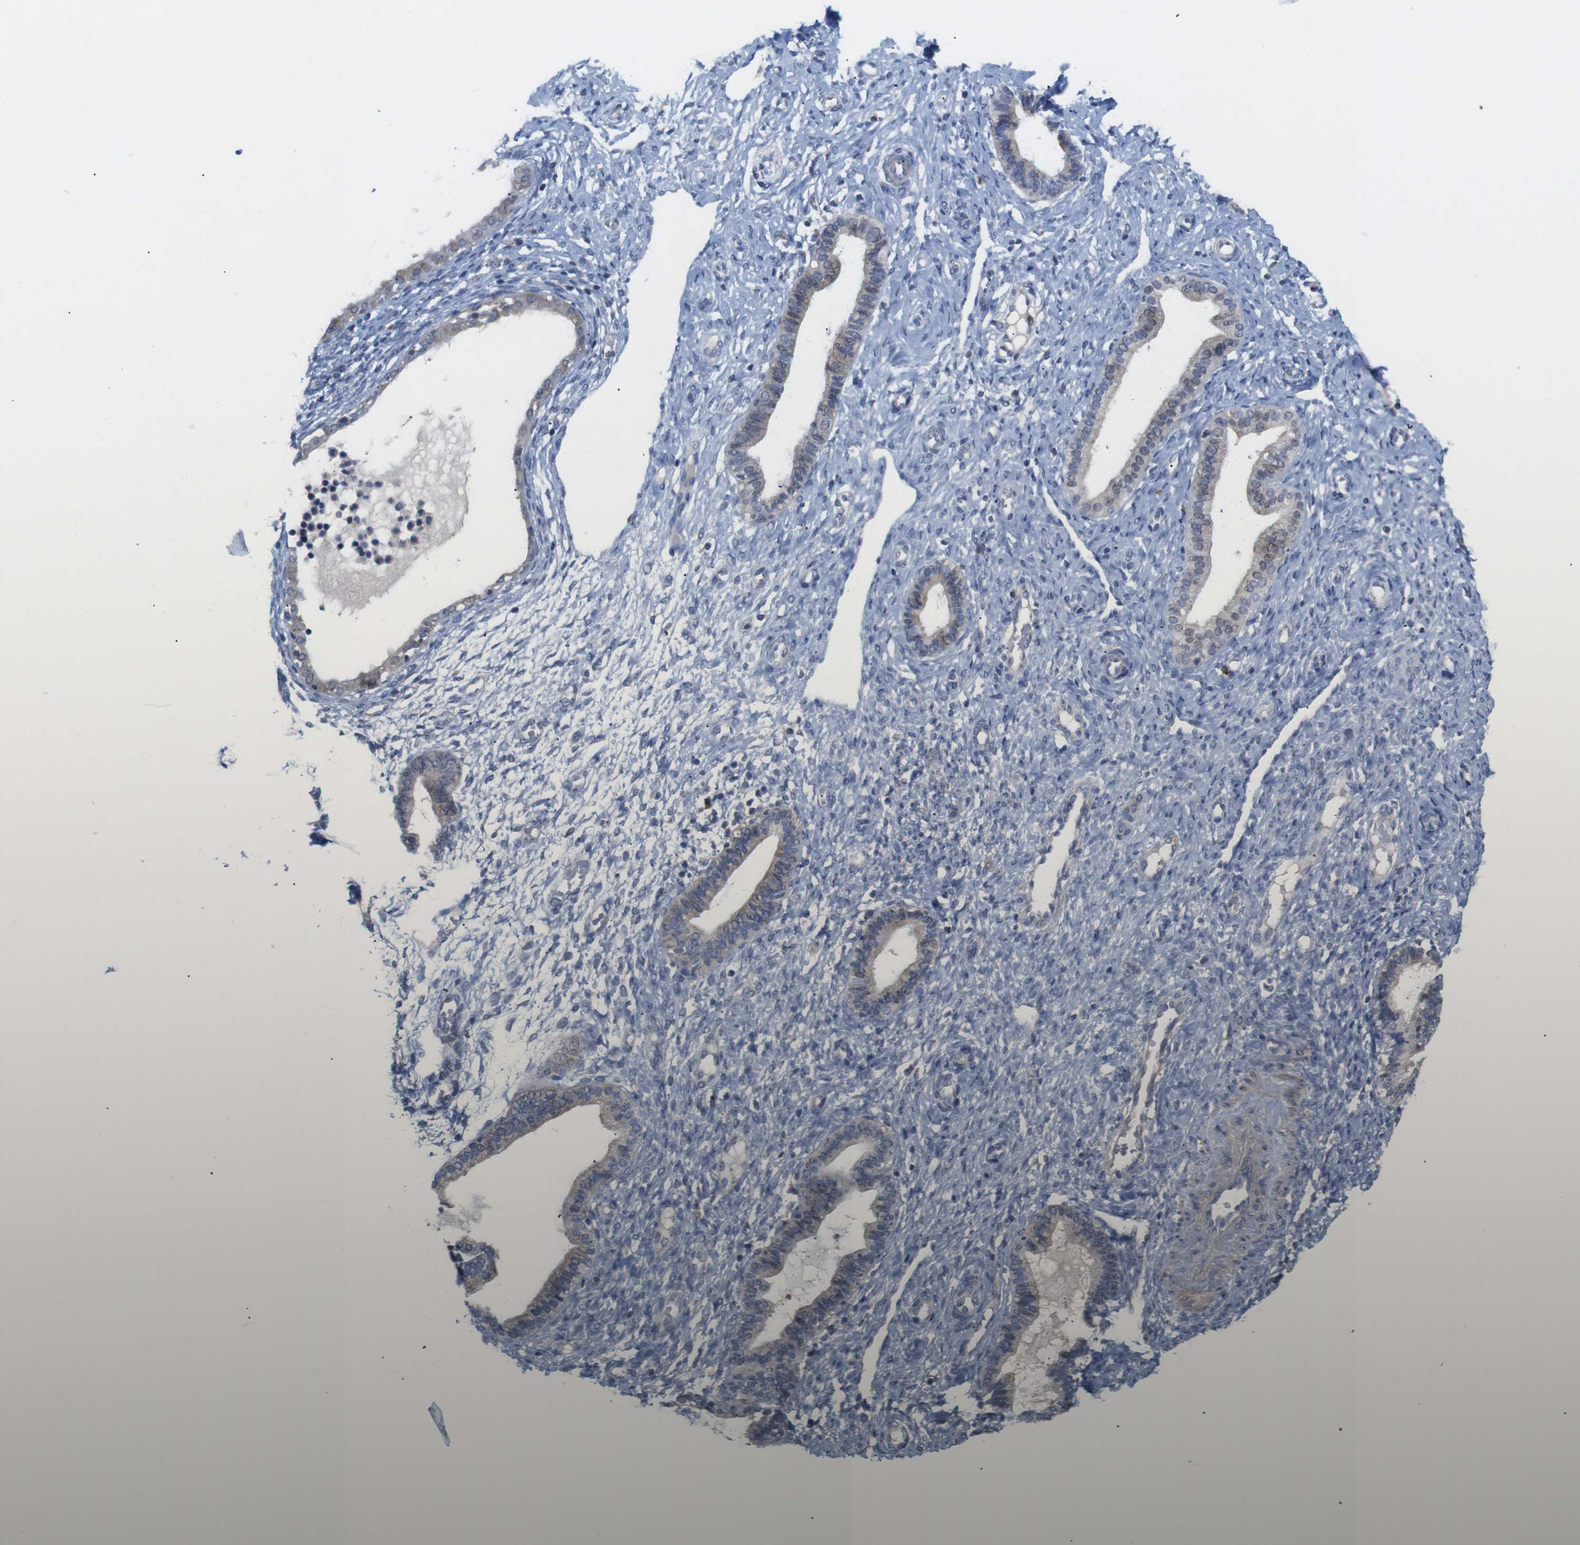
{"staining": {"intensity": "negative", "quantity": "none", "location": "none"}, "tissue": "endometrium", "cell_type": "Cells in endometrial stroma", "image_type": "normal", "snomed": [{"axis": "morphology", "description": "Normal tissue, NOS"}, {"axis": "topography", "description": "Endometrium"}], "caption": "The micrograph reveals no staining of cells in endometrial stroma in benign endometrium. The staining was performed using DAB to visualize the protein expression in brown, while the nuclei were stained in blue with hematoxylin (Magnification: 20x).", "gene": "LRRC55", "patient": {"sex": "female", "age": 61}}